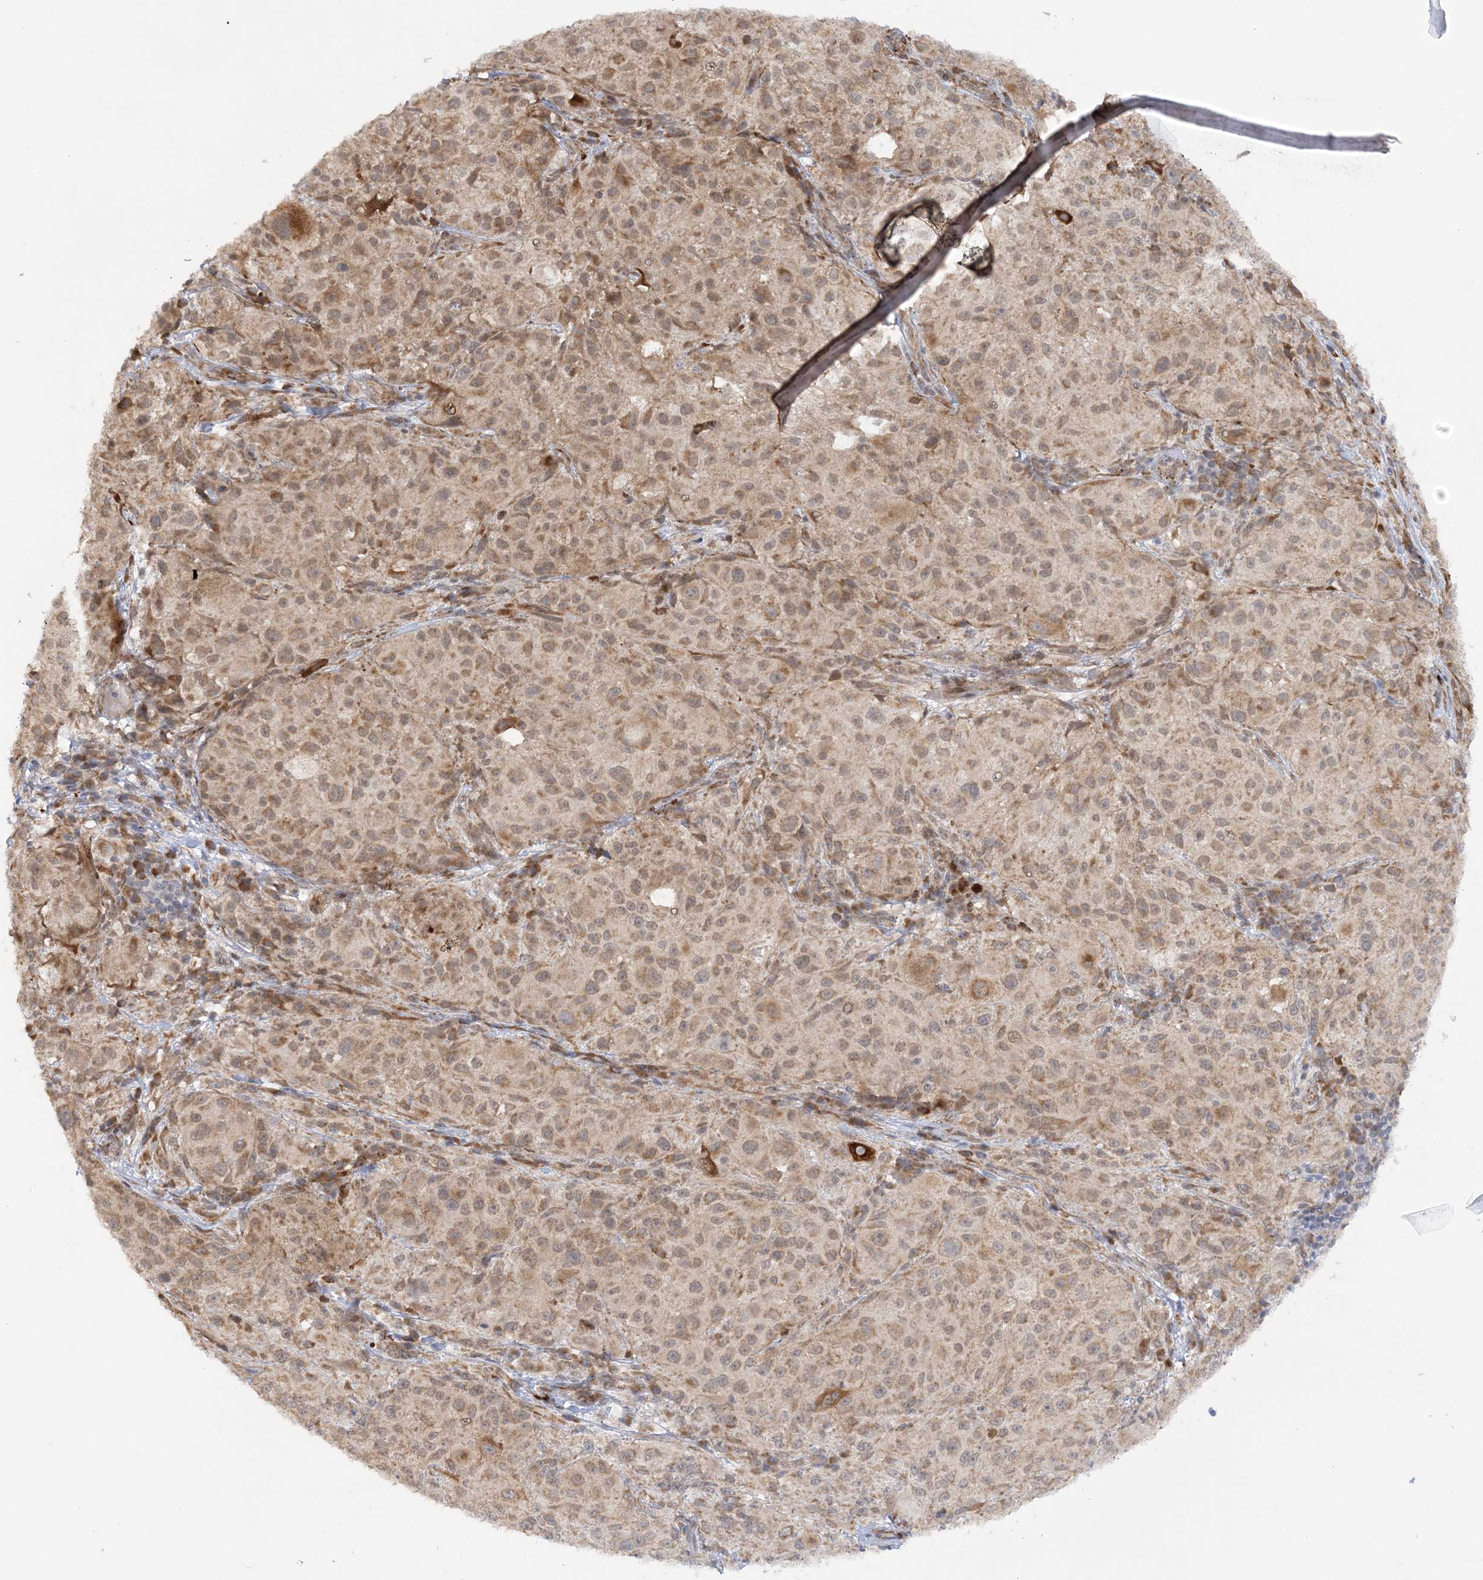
{"staining": {"intensity": "moderate", "quantity": ">75%", "location": "cytoplasmic/membranous"}, "tissue": "melanoma", "cell_type": "Tumor cells", "image_type": "cancer", "snomed": [{"axis": "morphology", "description": "Necrosis, NOS"}, {"axis": "morphology", "description": "Malignant melanoma, NOS"}, {"axis": "topography", "description": "Skin"}], "caption": "High-magnification brightfield microscopy of melanoma stained with DAB (3,3'-diaminobenzidine) (brown) and counterstained with hematoxylin (blue). tumor cells exhibit moderate cytoplasmic/membranous staining is seen in about>75% of cells. (DAB IHC with brightfield microscopy, high magnification).", "gene": "MRPL47", "patient": {"sex": "female", "age": 87}}